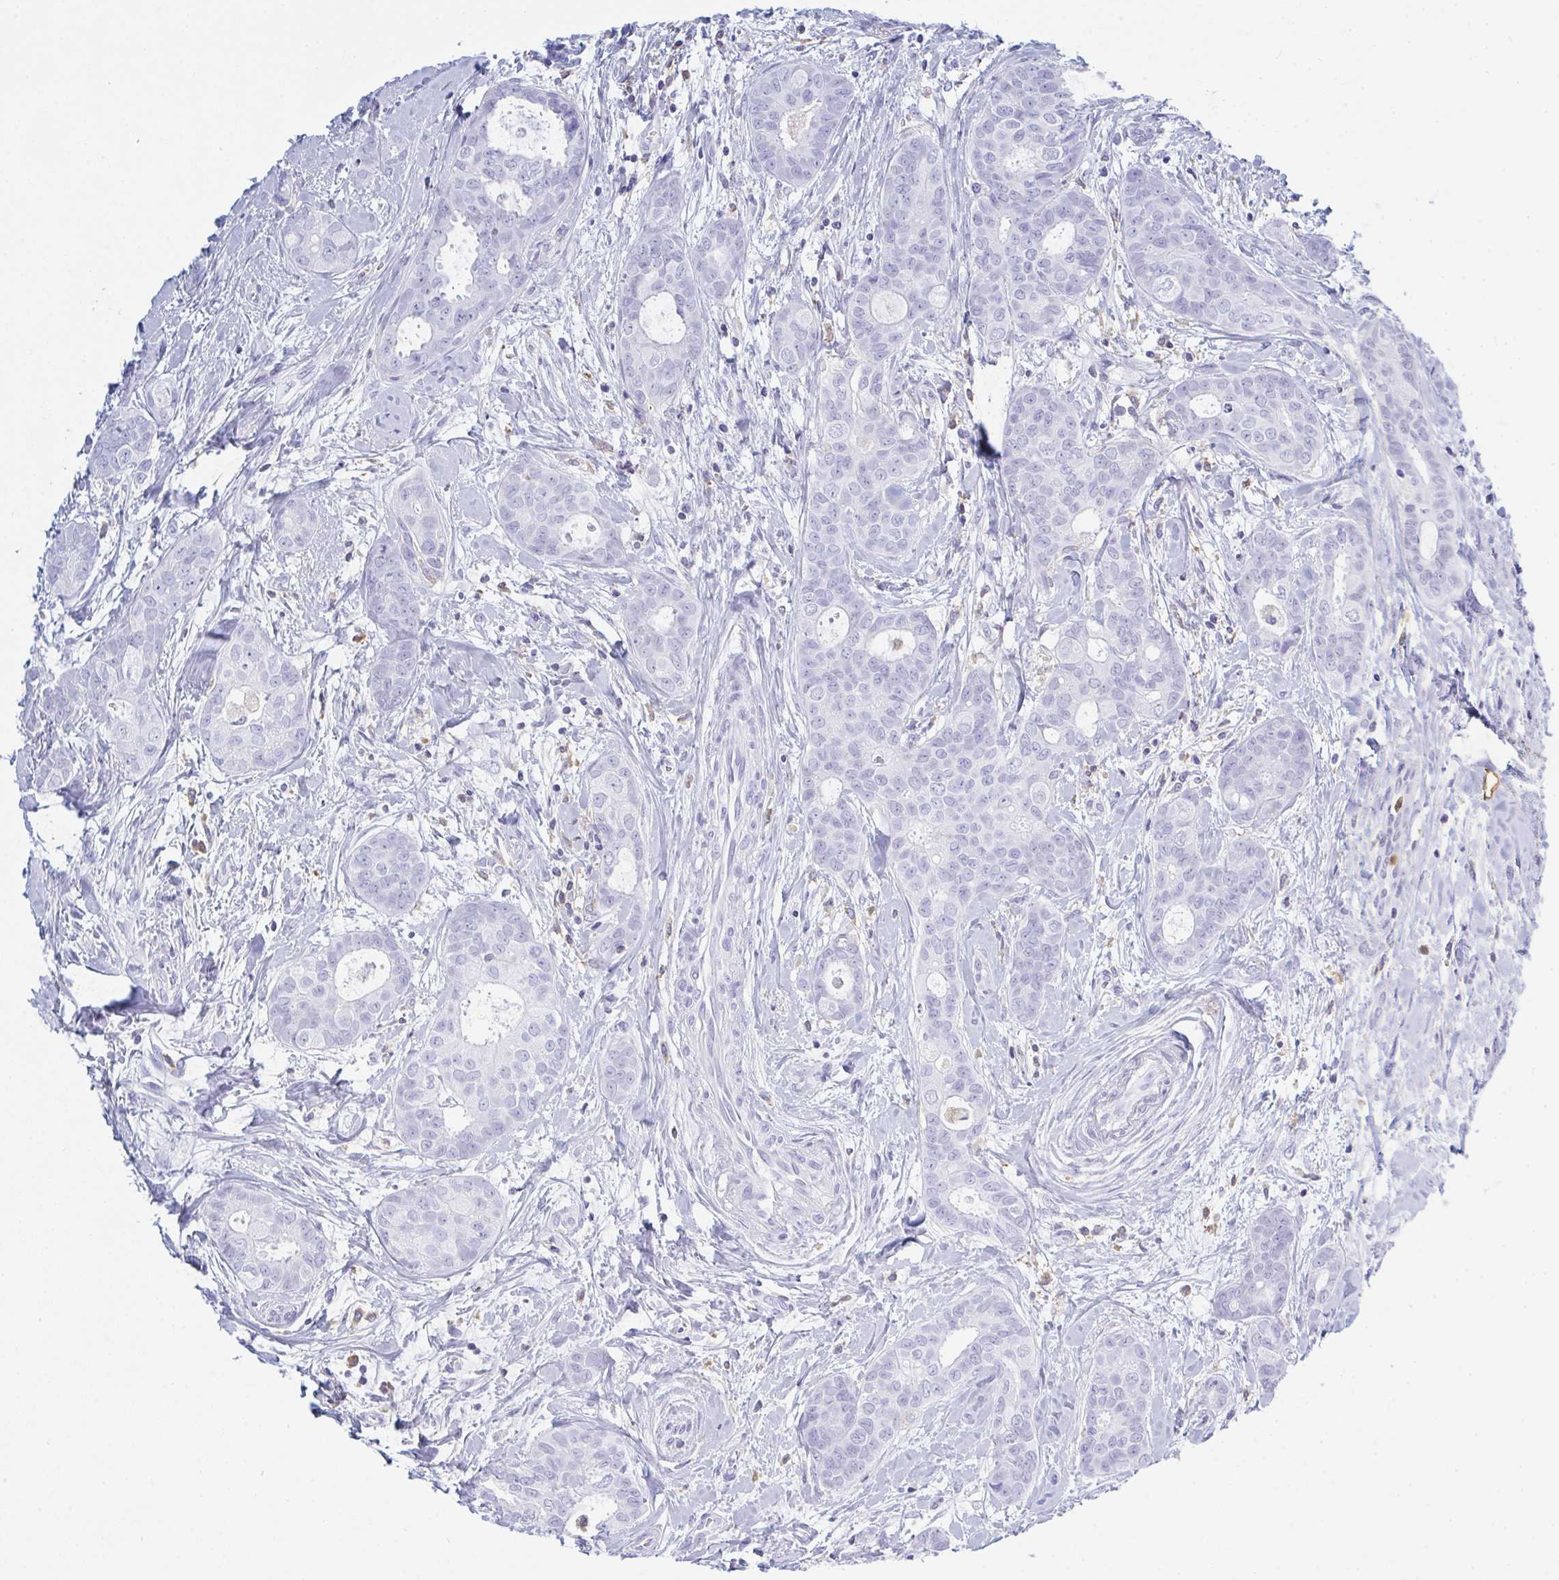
{"staining": {"intensity": "negative", "quantity": "none", "location": "none"}, "tissue": "breast cancer", "cell_type": "Tumor cells", "image_type": "cancer", "snomed": [{"axis": "morphology", "description": "Duct carcinoma"}, {"axis": "topography", "description": "Breast"}], "caption": "This is an IHC photomicrograph of human breast cancer (invasive ductal carcinoma). There is no staining in tumor cells.", "gene": "MYO1F", "patient": {"sex": "female", "age": 45}}